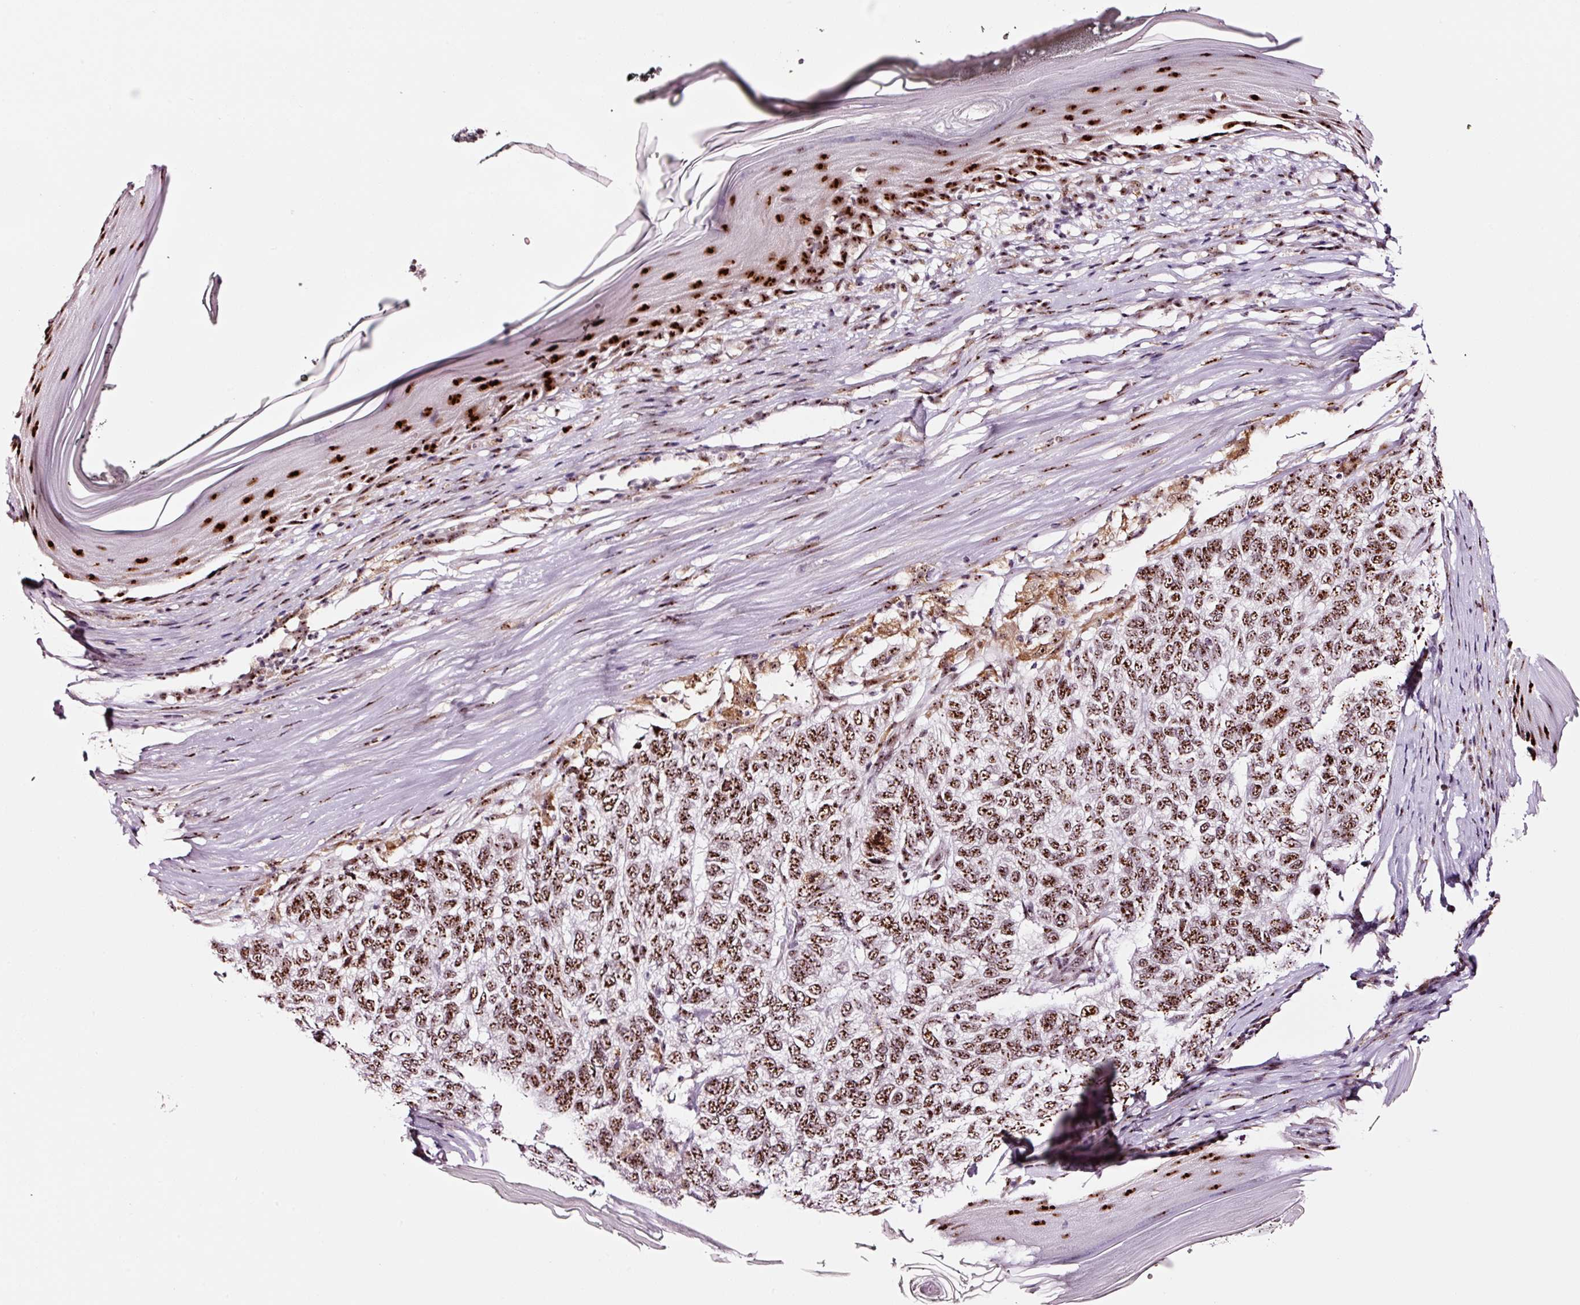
{"staining": {"intensity": "moderate", "quantity": ">75%", "location": "nuclear"}, "tissue": "skin cancer", "cell_type": "Tumor cells", "image_type": "cancer", "snomed": [{"axis": "morphology", "description": "Basal cell carcinoma"}, {"axis": "topography", "description": "Skin"}], "caption": "Human basal cell carcinoma (skin) stained with a protein marker displays moderate staining in tumor cells.", "gene": "GNL3", "patient": {"sex": "female", "age": 65}}